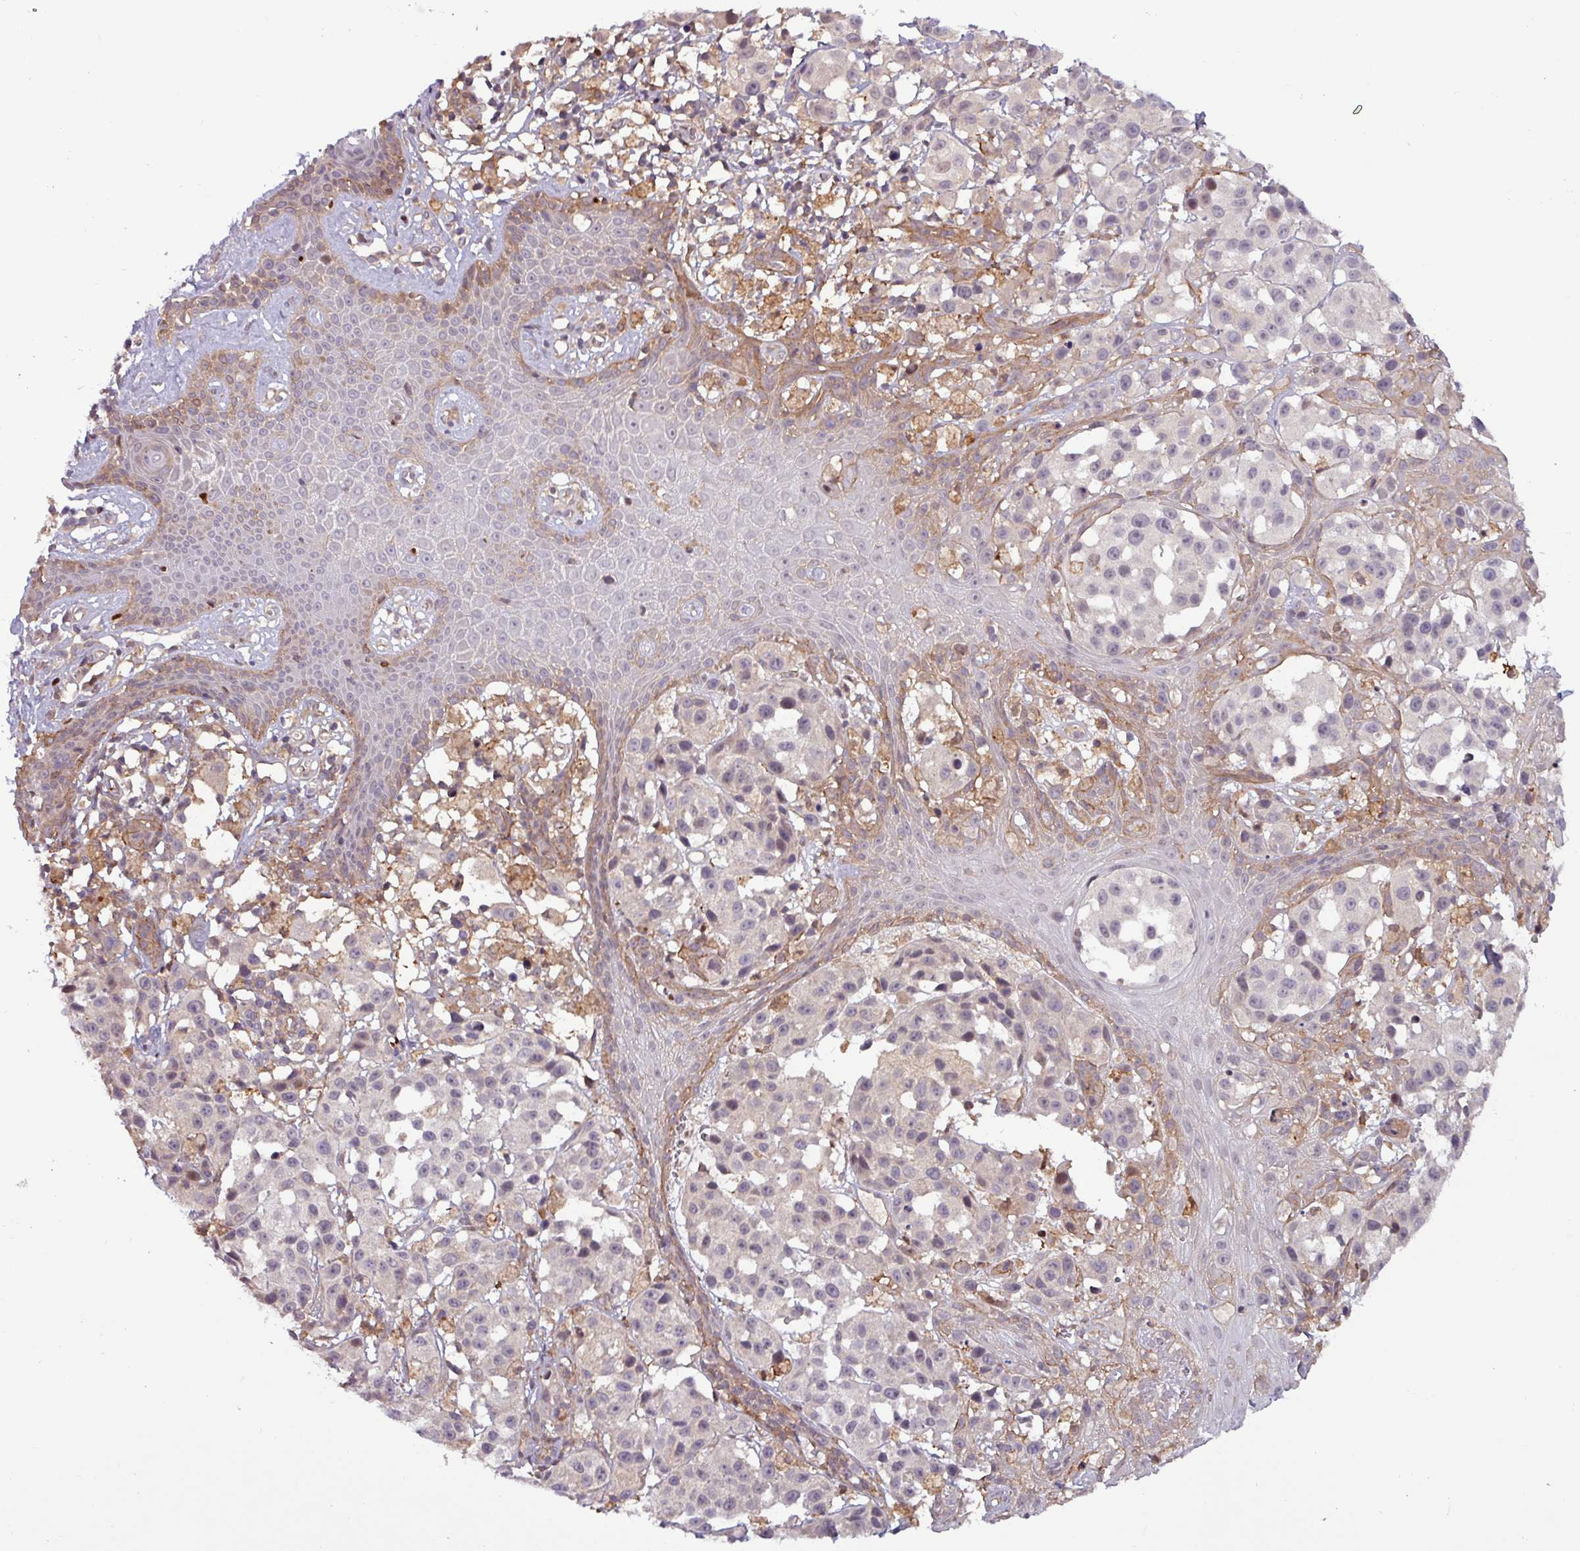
{"staining": {"intensity": "negative", "quantity": "none", "location": "none"}, "tissue": "melanoma", "cell_type": "Tumor cells", "image_type": "cancer", "snomed": [{"axis": "morphology", "description": "Malignant melanoma, NOS"}, {"axis": "topography", "description": "Skin"}], "caption": "High magnification brightfield microscopy of melanoma stained with DAB (brown) and counterstained with hematoxylin (blue): tumor cells show no significant positivity.", "gene": "PCED1A", "patient": {"sex": "male", "age": 39}}